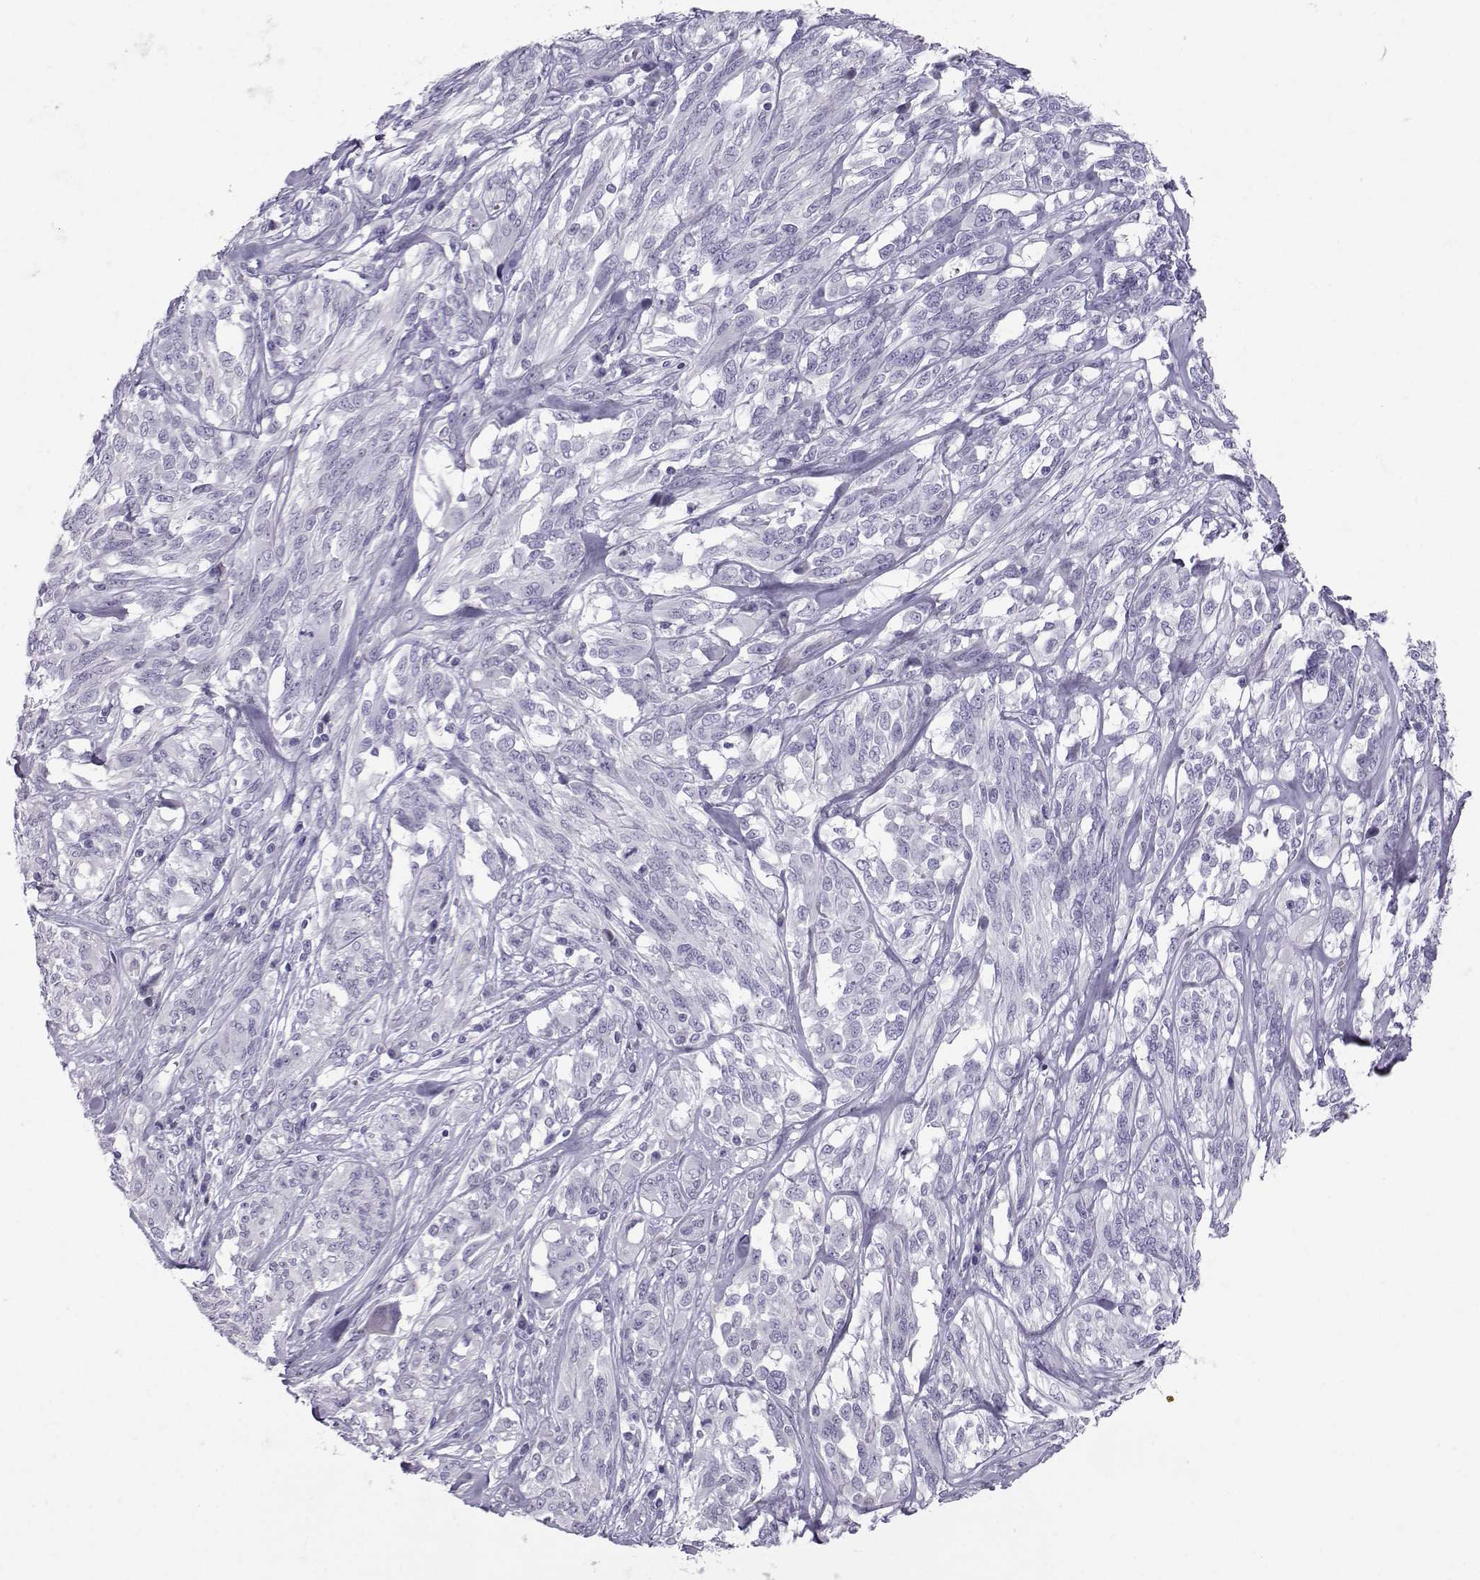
{"staining": {"intensity": "negative", "quantity": "none", "location": "none"}, "tissue": "melanoma", "cell_type": "Tumor cells", "image_type": "cancer", "snomed": [{"axis": "morphology", "description": "Malignant melanoma, NOS"}, {"axis": "topography", "description": "Skin"}], "caption": "This is an IHC micrograph of malignant melanoma. There is no positivity in tumor cells.", "gene": "DMRT3", "patient": {"sex": "female", "age": 91}}